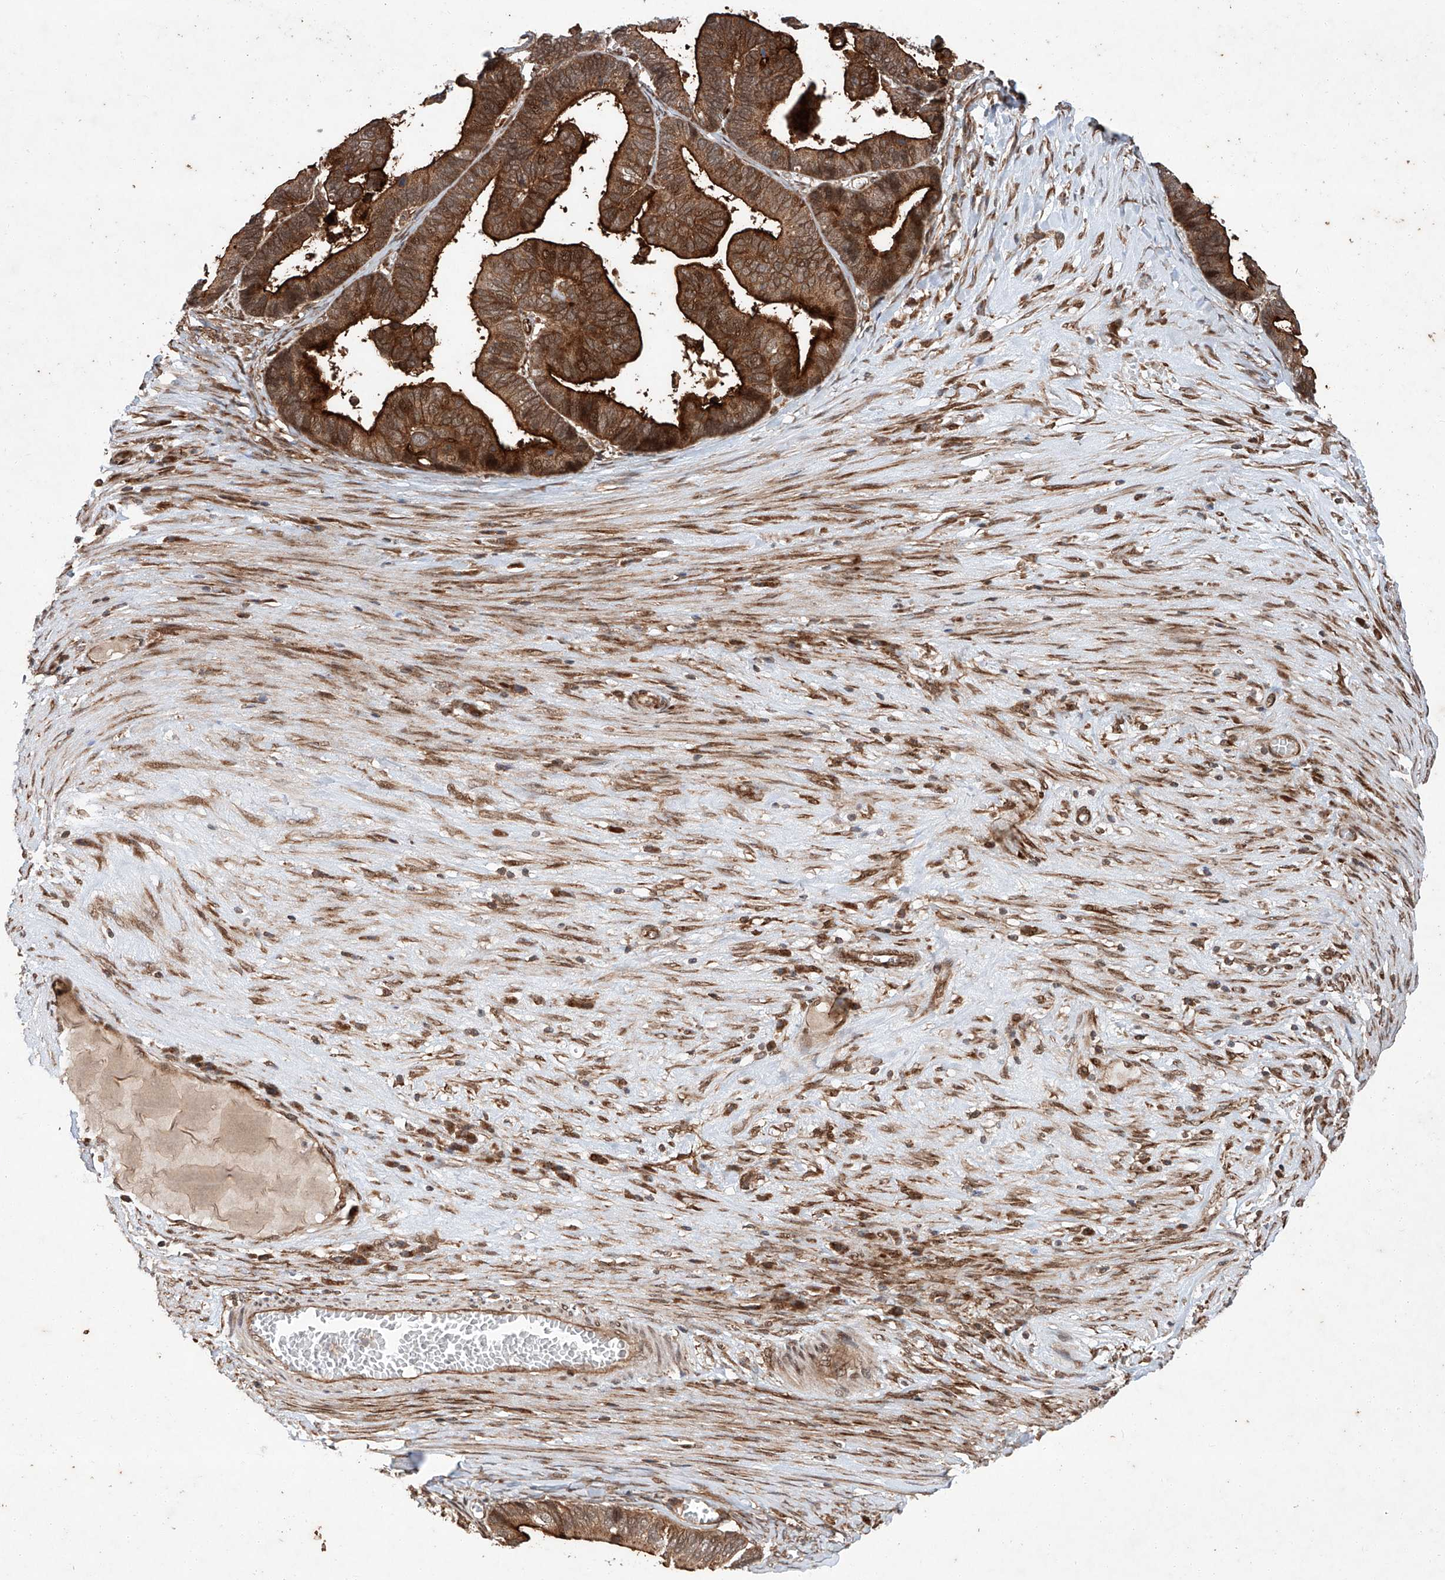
{"staining": {"intensity": "strong", "quantity": ">75%", "location": "cytoplasmic/membranous"}, "tissue": "ovarian cancer", "cell_type": "Tumor cells", "image_type": "cancer", "snomed": [{"axis": "morphology", "description": "Cystadenocarcinoma, serous, NOS"}, {"axis": "topography", "description": "Ovary"}], "caption": "Ovarian serous cystadenocarcinoma stained with DAB (3,3'-diaminobenzidine) immunohistochemistry (IHC) displays high levels of strong cytoplasmic/membranous staining in approximately >75% of tumor cells.", "gene": "ZFP28", "patient": {"sex": "female", "age": 56}}